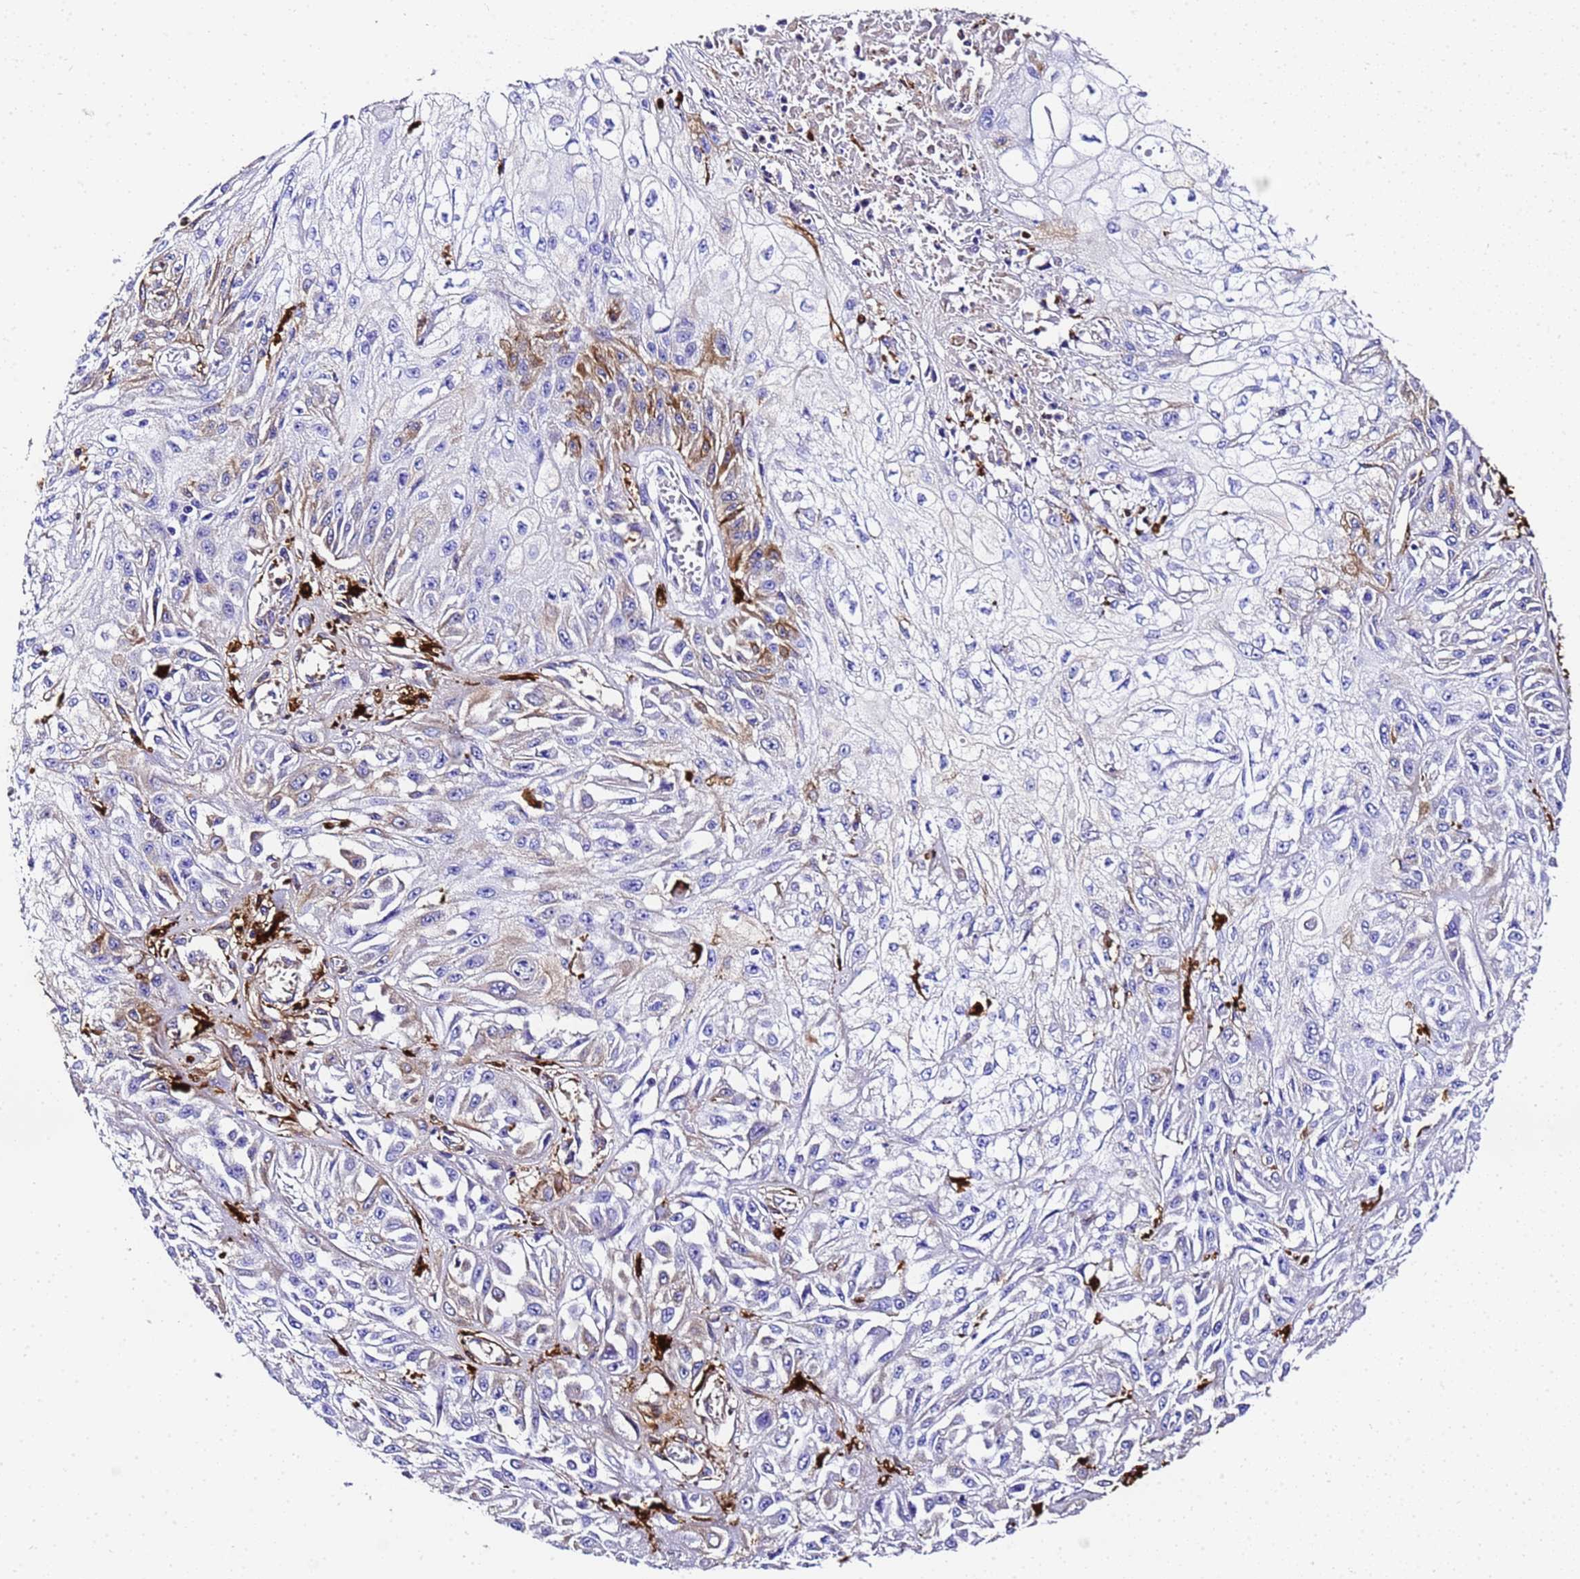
{"staining": {"intensity": "moderate", "quantity": "<25%", "location": "cytoplasmic/membranous"}, "tissue": "skin cancer", "cell_type": "Tumor cells", "image_type": "cancer", "snomed": [{"axis": "morphology", "description": "Squamous cell carcinoma, NOS"}, {"axis": "morphology", "description": "Squamous cell carcinoma, metastatic, NOS"}, {"axis": "topography", "description": "Skin"}, {"axis": "topography", "description": "Lymph node"}], "caption": "Tumor cells exhibit low levels of moderate cytoplasmic/membranous staining in about <25% of cells in skin cancer (metastatic squamous cell carcinoma).", "gene": "FTL", "patient": {"sex": "male", "age": 75}}